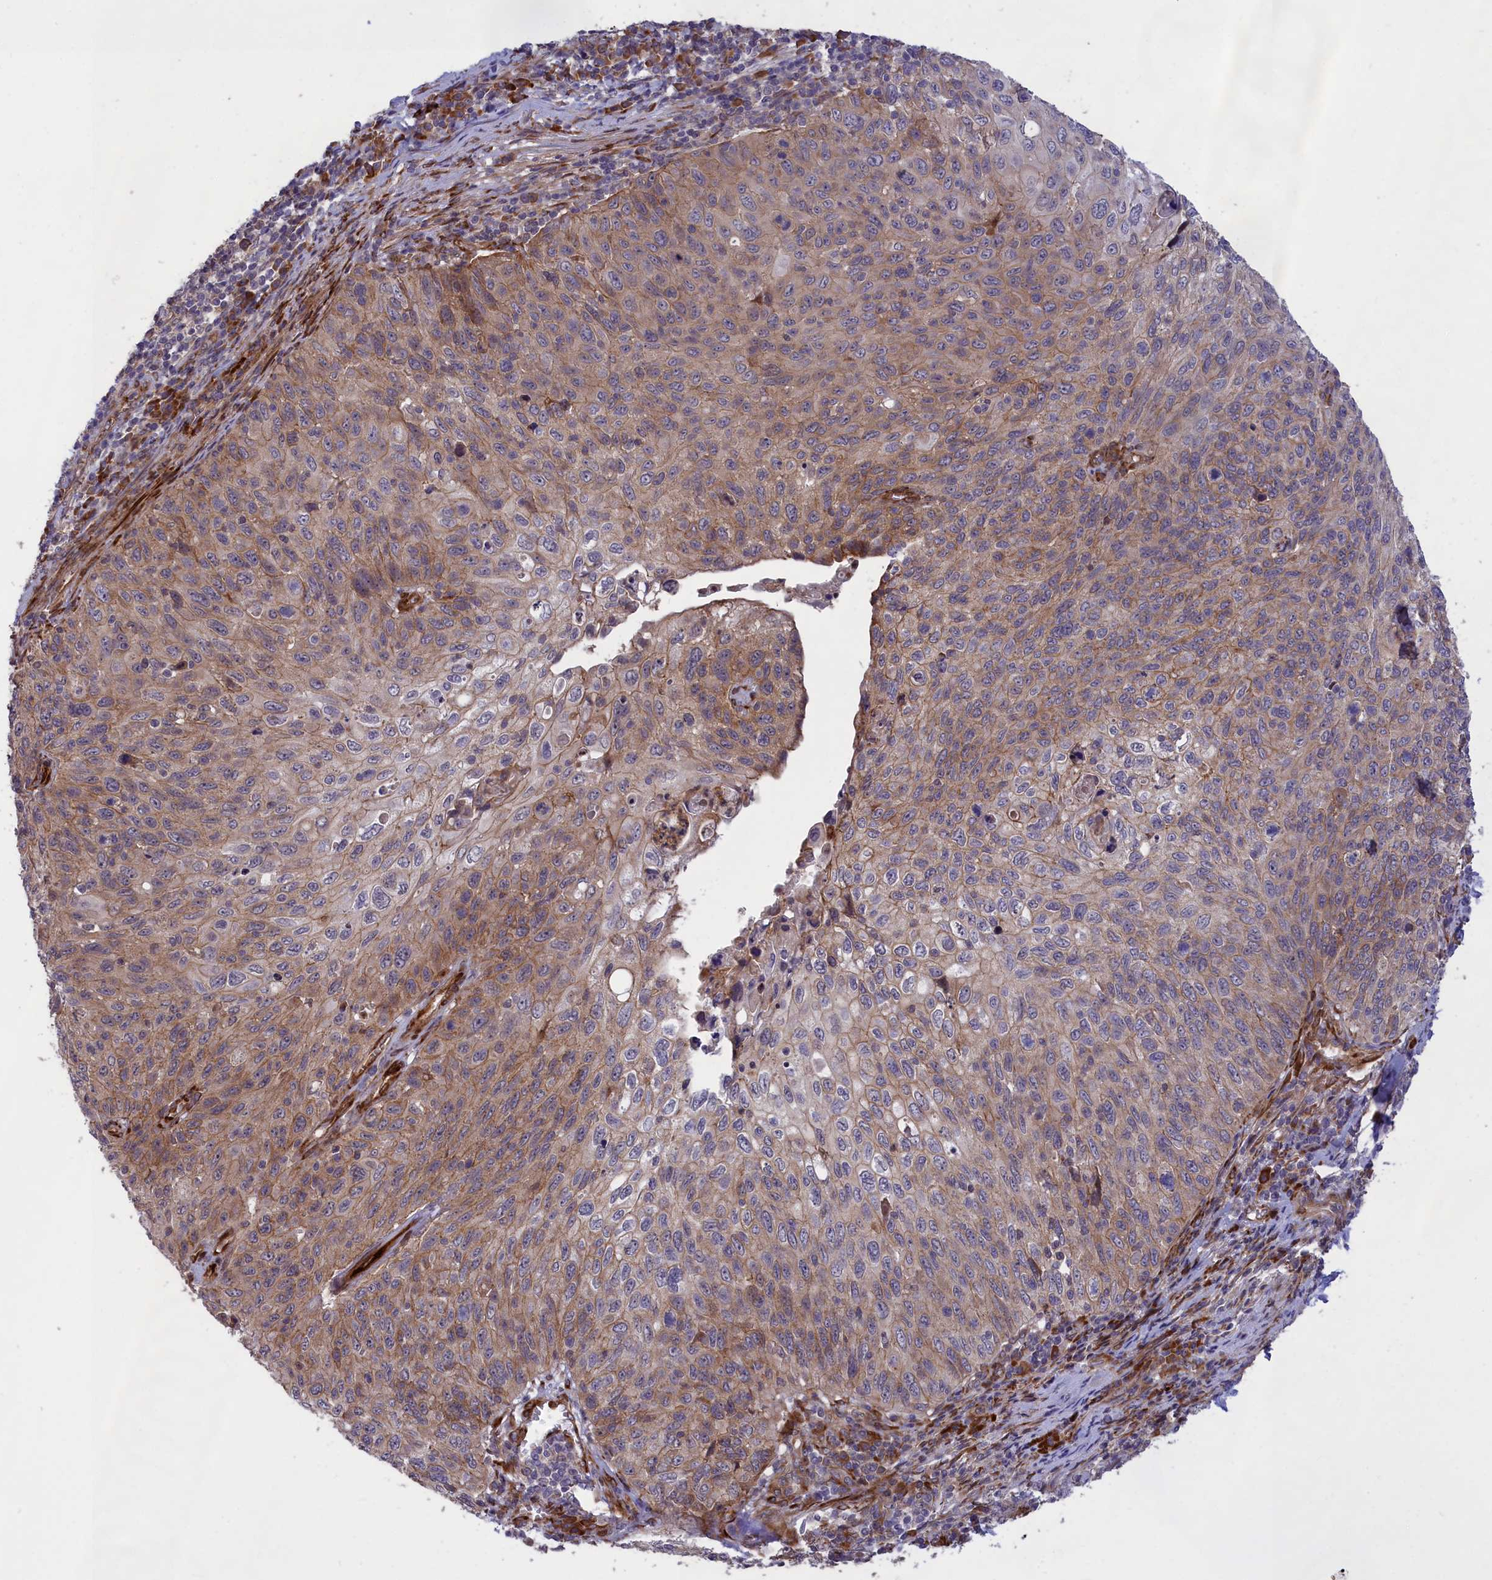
{"staining": {"intensity": "moderate", "quantity": "25%-75%", "location": "cytoplasmic/membranous"}, "tissue": "cervical cancer", "cell_type": "Tumor cells", "image_type": "cancer", "snomed": [{"axis": "morphology", "description": "Squamous cell carcinoma, NOS"}, {"axis": "topography", "description": "Cervix"}], "caption": "Protein staining of cervical squamous cell carcinoma tissue shows moderate cytoplasmic/membranous positivity in about 25%-75% of tumor cells. The staining is performed using DAB (3,3'-diaminobenzidine) brown chromogen to label protein expression. The nuclei are counter-stained blue using hematoxylin.", "gene": "DDX60L", "patient": {"sex": "female", "age": 70}}